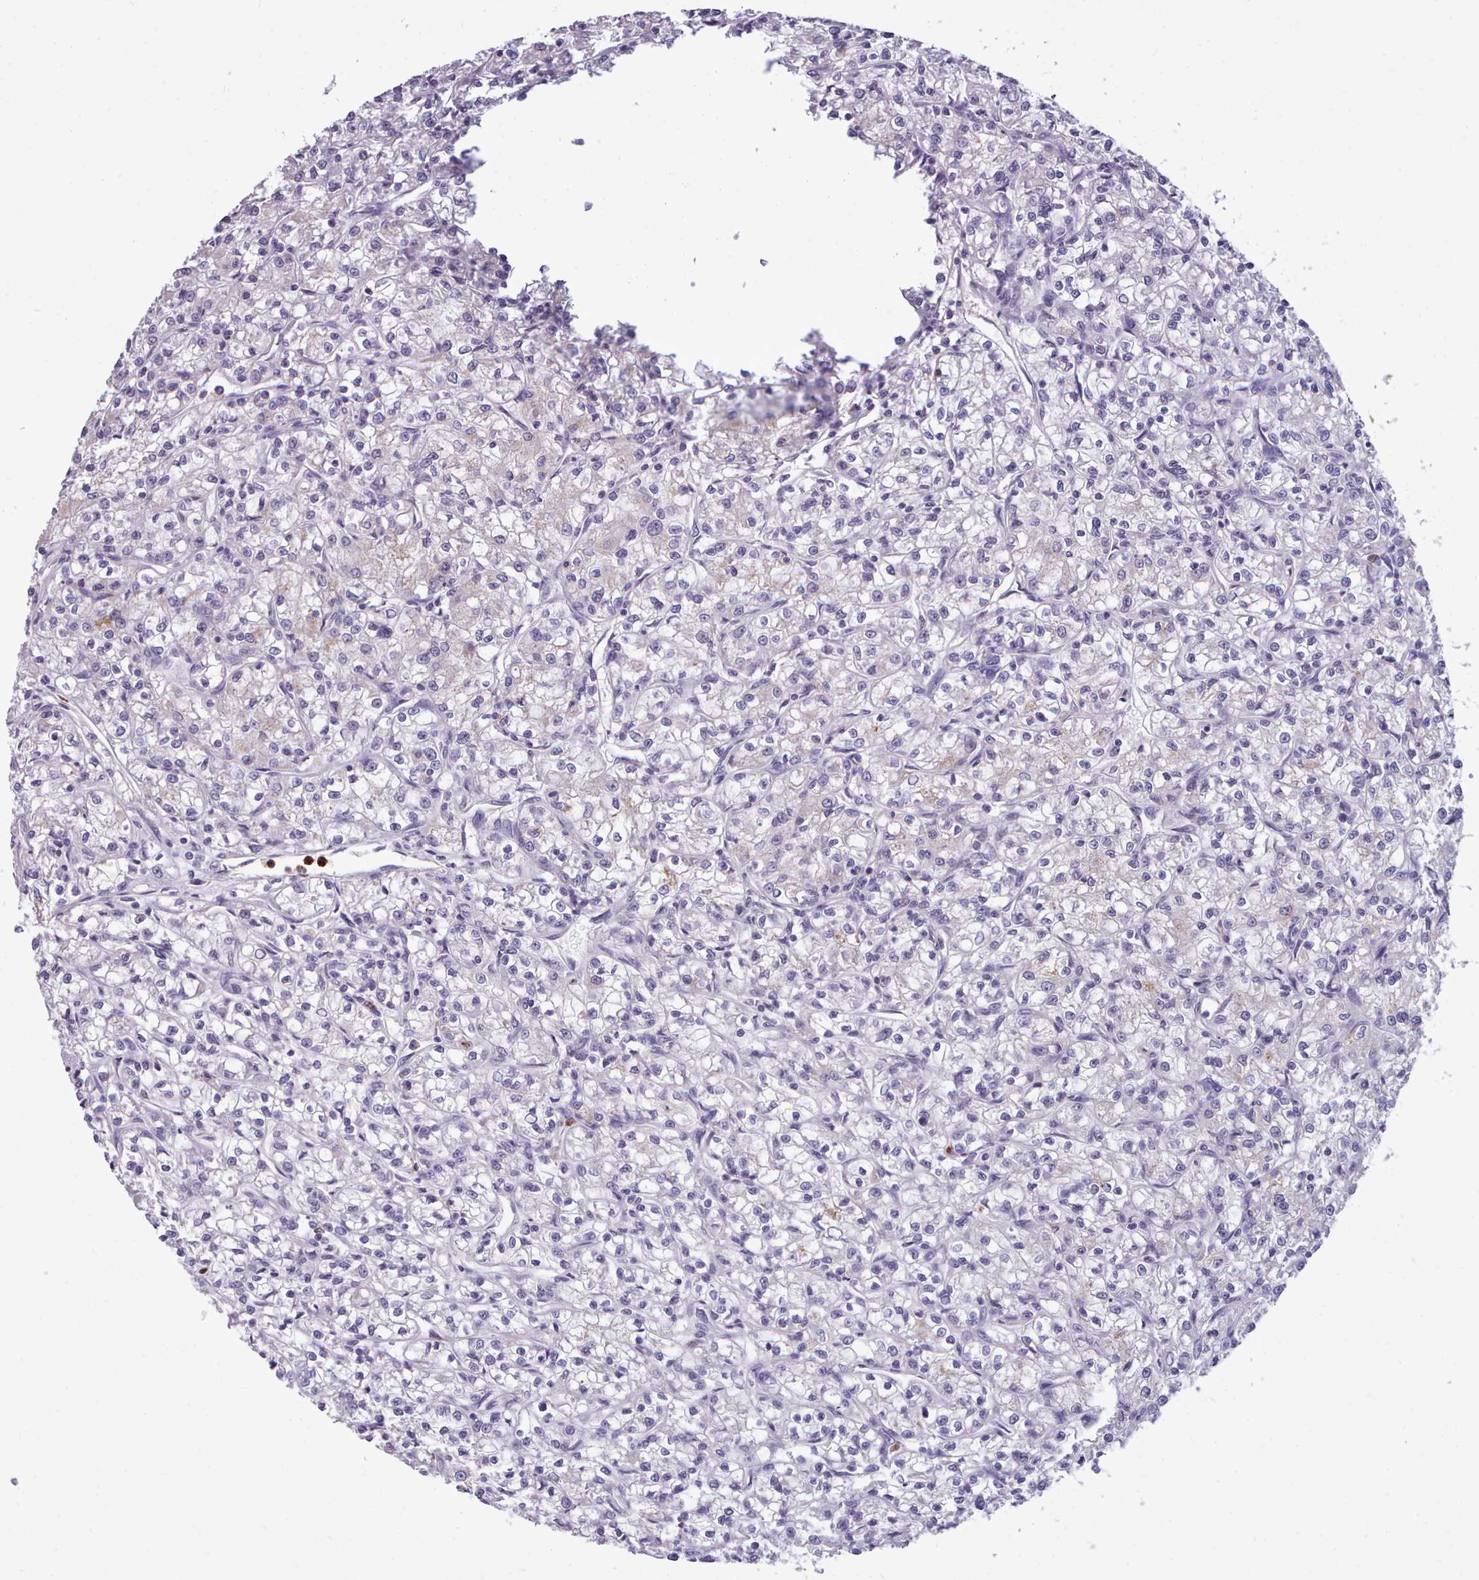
{"staining": {"intensity": "negative", "quantity": "none", "location": "none"}, "tissue": "renal cancer", "cell_type": "Tumor cells", "image_type": "cancer", "snomed": [{"axis": "morphology", "description": "Adenocarcinoma, NOS"}, {"axis": "topography", "description": "Kidney"}], "caption": "Immunohistochemistry (IHC) of renal adenocarcinoma demonstrates no expression in tumor cells. The staining was performed using DAB to visualize the protein expression in brown, while the nuclei were stained in blue with hematoxylin (Magnification: 20x).", "gene": "KCTD16", "patient": {"sex": "female", "age": 59}}